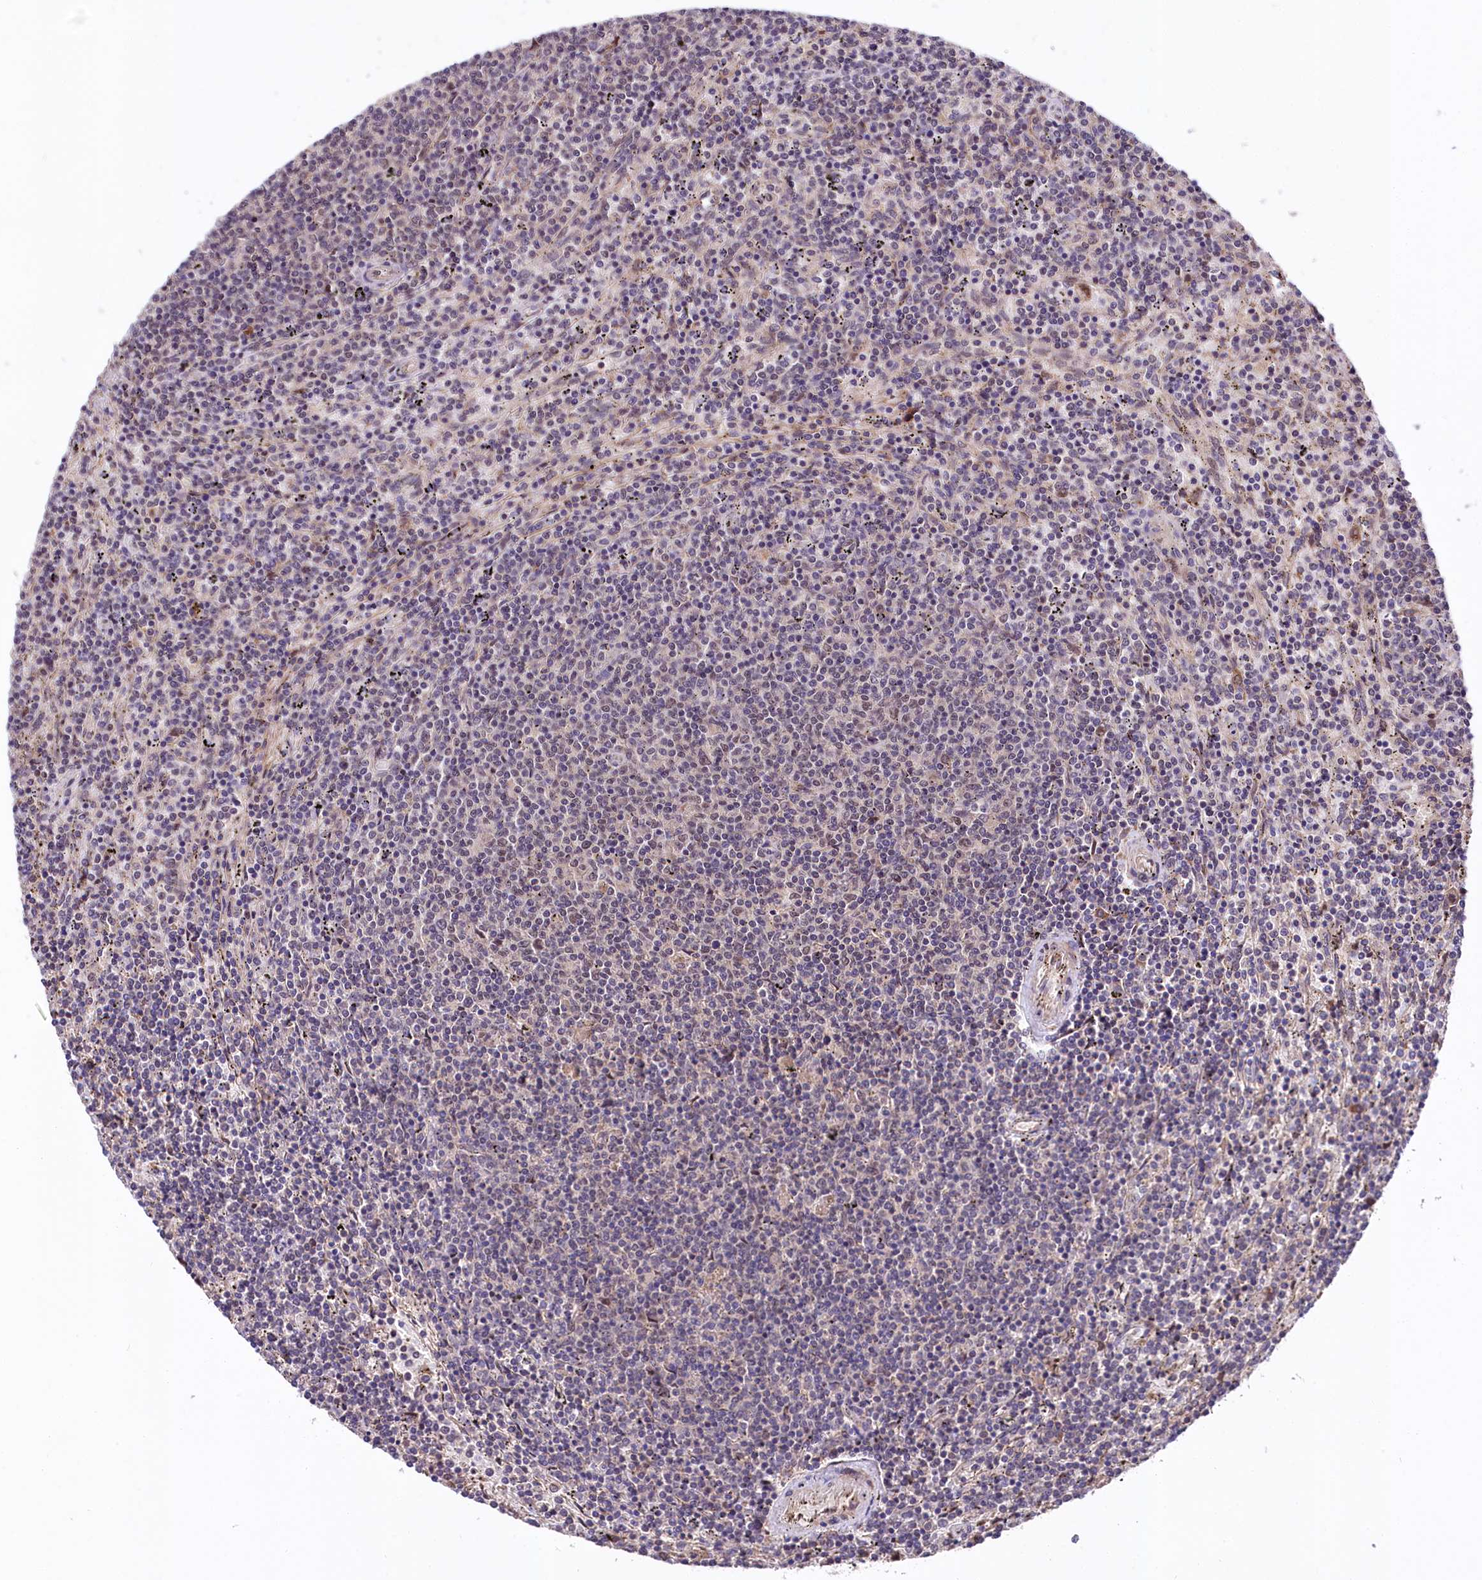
{"staining": {"intensity": "negative", "quantity": "none", "location": "none"}, "tissue": "lymphoma", "cell_type": "Tumor cells", "image_type": "cancer", "snomed": [{"axis": "morphology", "description": "Malignant lymphoma, non-Hodgkin's type, Low grade"}, {"axis": "topography", "description": "Spleen"}], "caption": "Photomicrograph shows no significant protein positivity in tumor cells of lymphoma.", "gene": "UBE3A", "patient": {"sex": "female", "age": 50}}